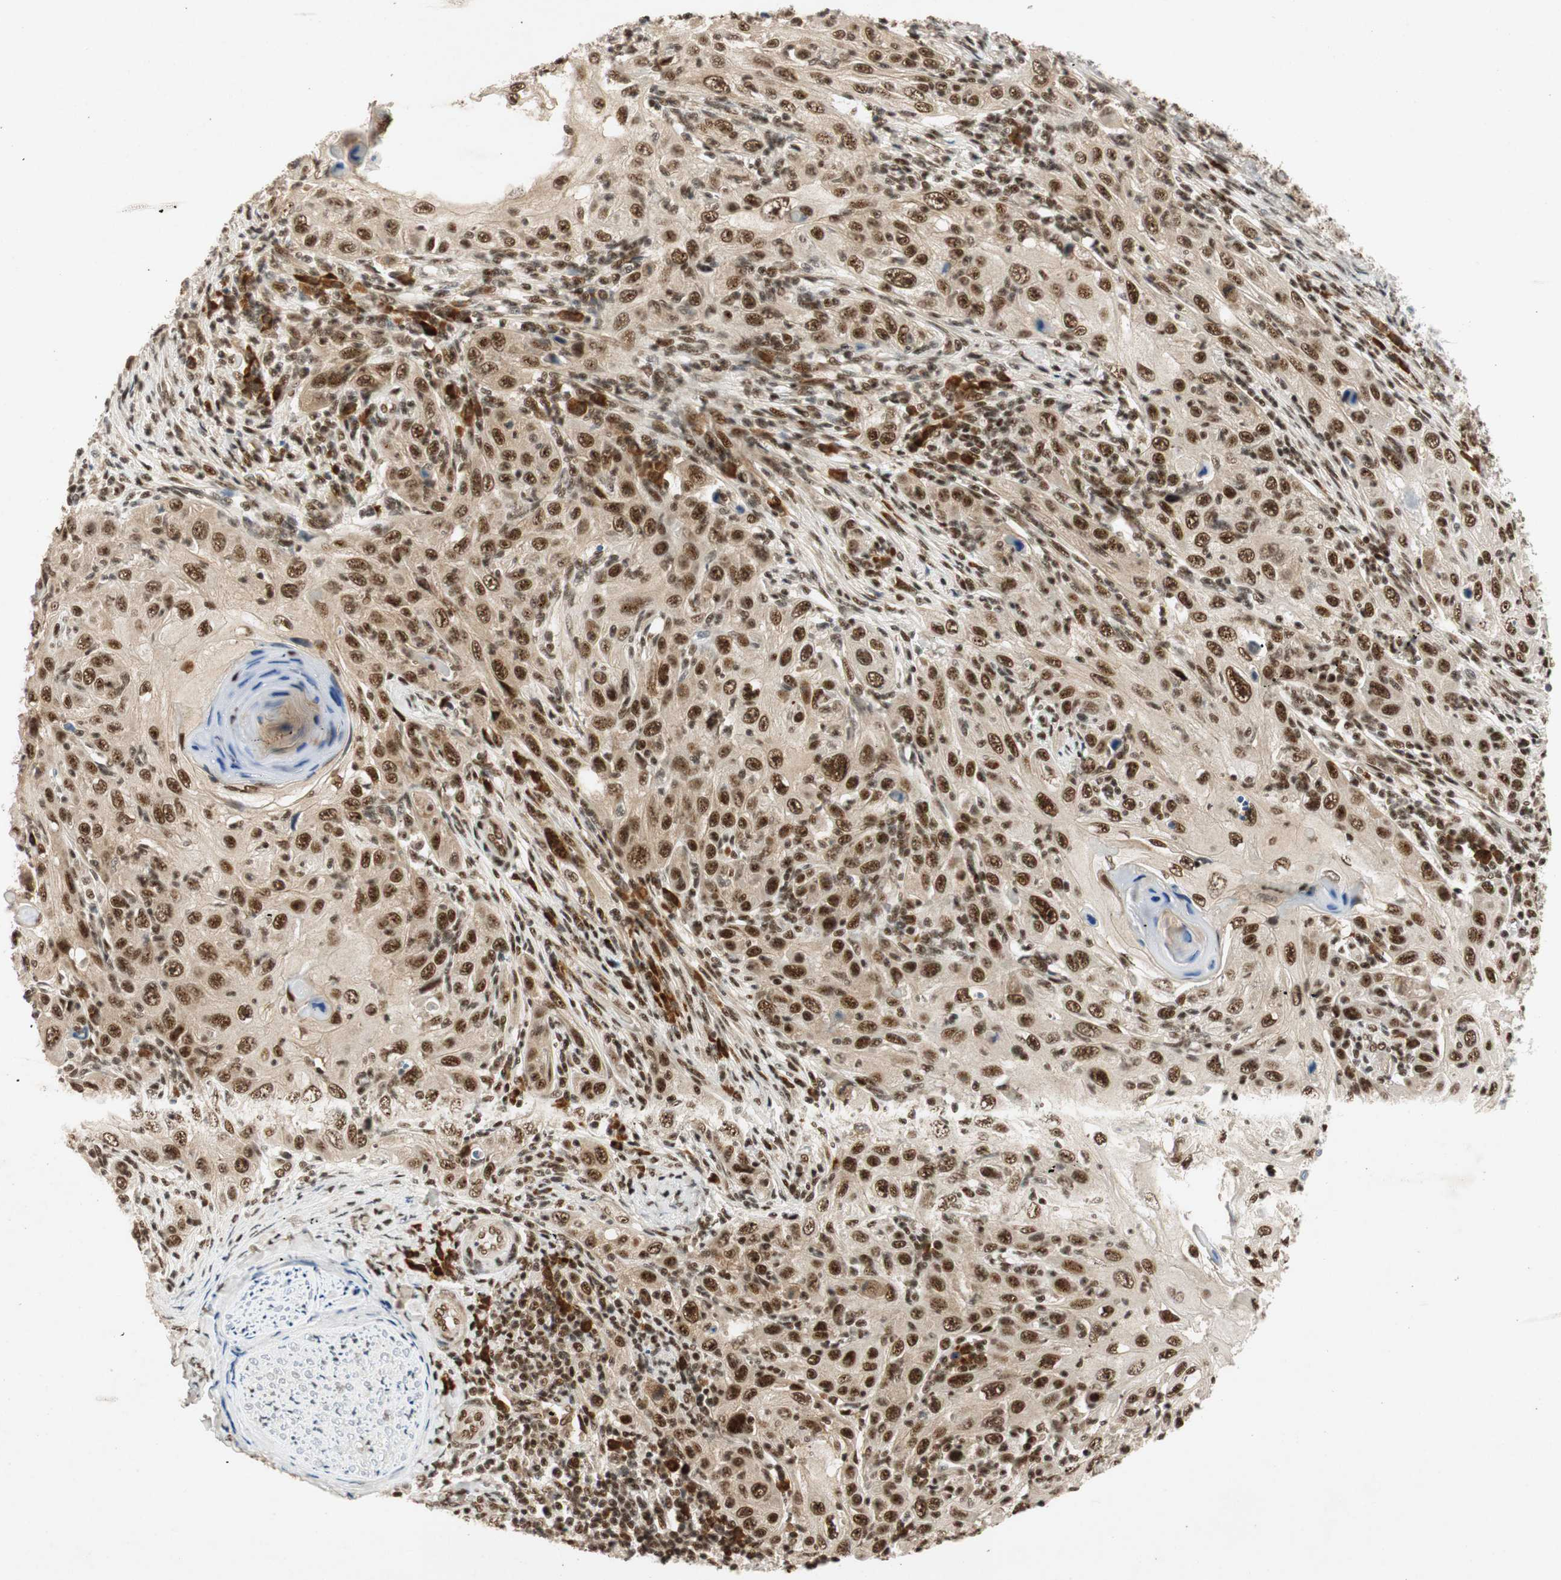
{"staining": {"intensity": "strong", "quantity": ">75%", "location": "nuclear"}, "tissue": "skin cancer", "cell_type": "Tumor cells", "image_type": "cancer", "snomed": [{"axis": "morphology", "description": "Squamous cell carcinoma, NOS"}, {"axis": "topography", "description": "Skin"}], "caption": "DAB (3,3'-diaminobenzidine) immunohistochemical staining of skin cancer demonstrates strong nuclear protein staining in approximately >75% of tumor cells.", "gene": "NCBP3", "patient": {"sex": "female", "age": 88}}